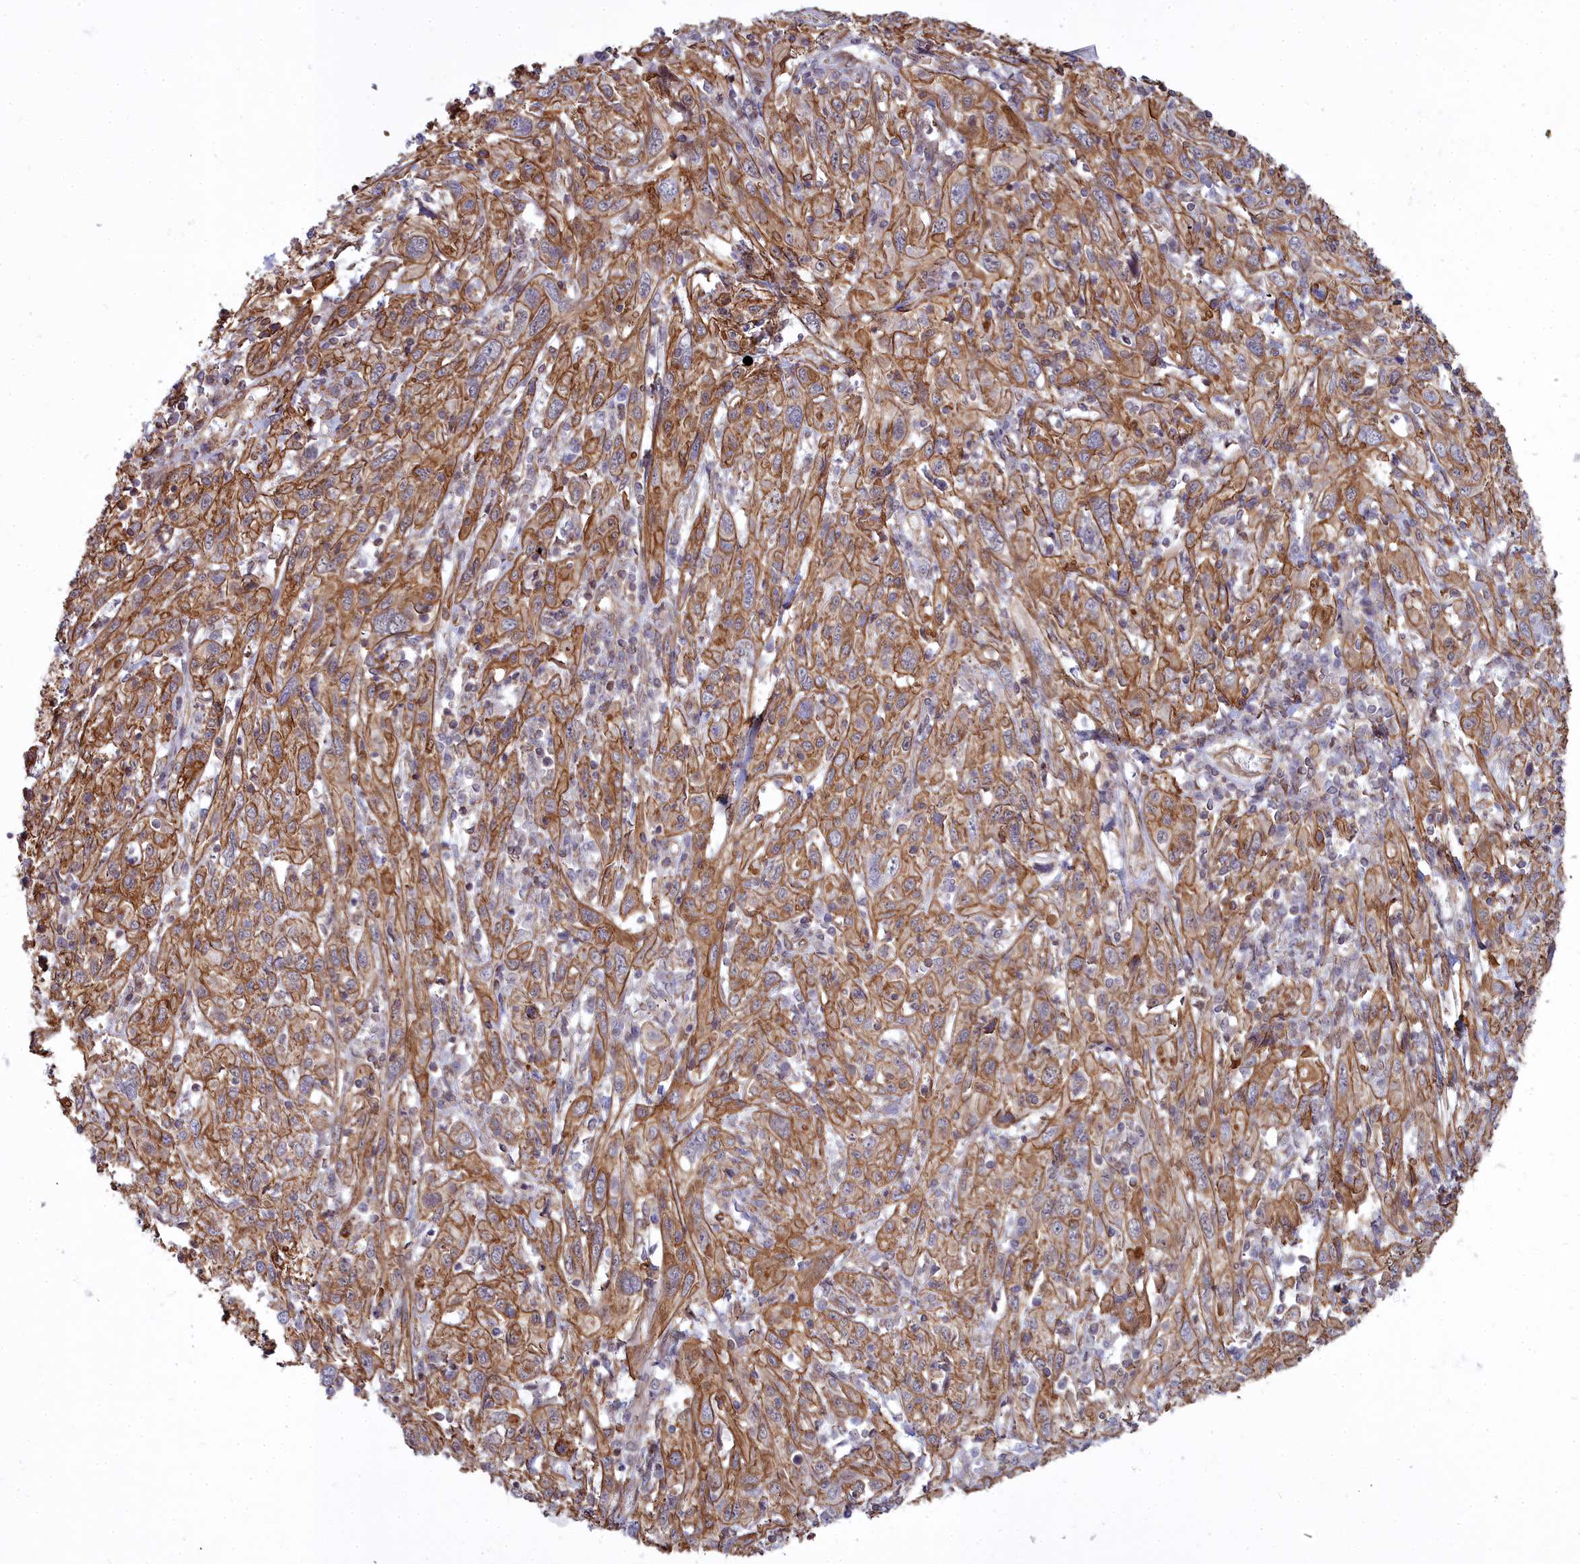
{"staining": {"intensity": "moderate", "quantity": ">75%", "location": "cytoplasmic/membranous"}, "tissue": "cervical cancer", "cell_type": "Tumor cells", "image_type": "cancer", "snomed": [{"axis": "morphology", "description": "Squamous cell carcinoma, NOS"}, {"axis": "topography", "description": "Cervix"}], "caption": "Squamous cell carcinoma (cervical) was stained to show a protein in brown. There is medium levels of moderate cytoplasmic/membranous expression in approximately >75% of tumor cells.", "gene": "YJU2", "patient": {"sex": "female", "age": 46}}